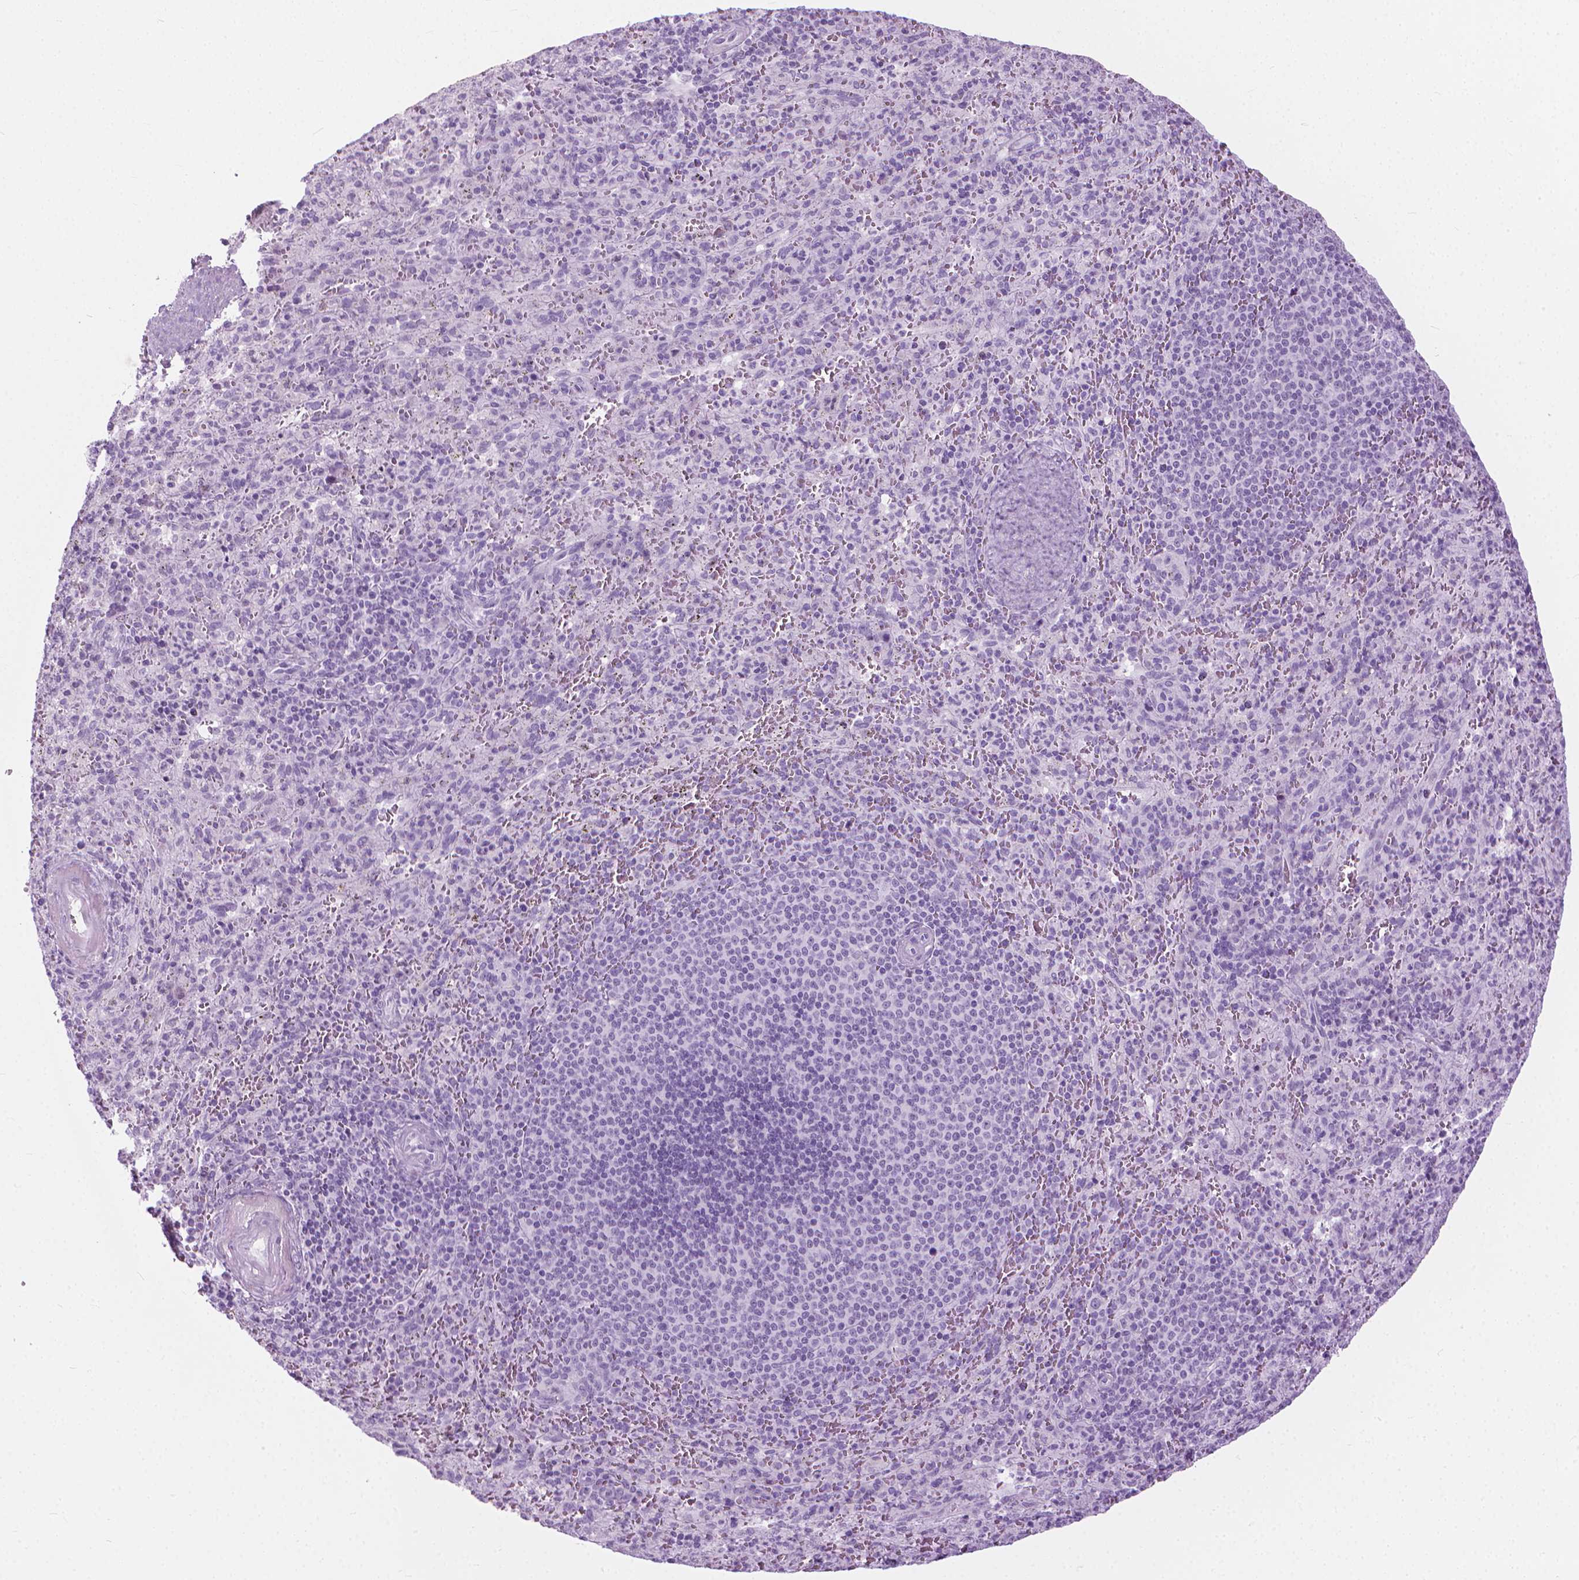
{"staining": {"intensity": "negative", "quantity": "none", "location": "none"}, "tissue": "spleen", "cell_type": "Cells in red pulp", "image_type": "normal", "snomed": [{"axis": "morphology", "description": "Normal tissue, NOS"}, {"axis": "topography", "description": "Spleen"}], "caption": "Immunohistochemical staining of benign spleen exhibits no significant expression in cells in red pulp. (DAB immunohistochemistry (IHC) visualized using brightfield microscopy, high magnification).", "gene": "HTR2B", "patient": {"sex": "male", "age": 57}}